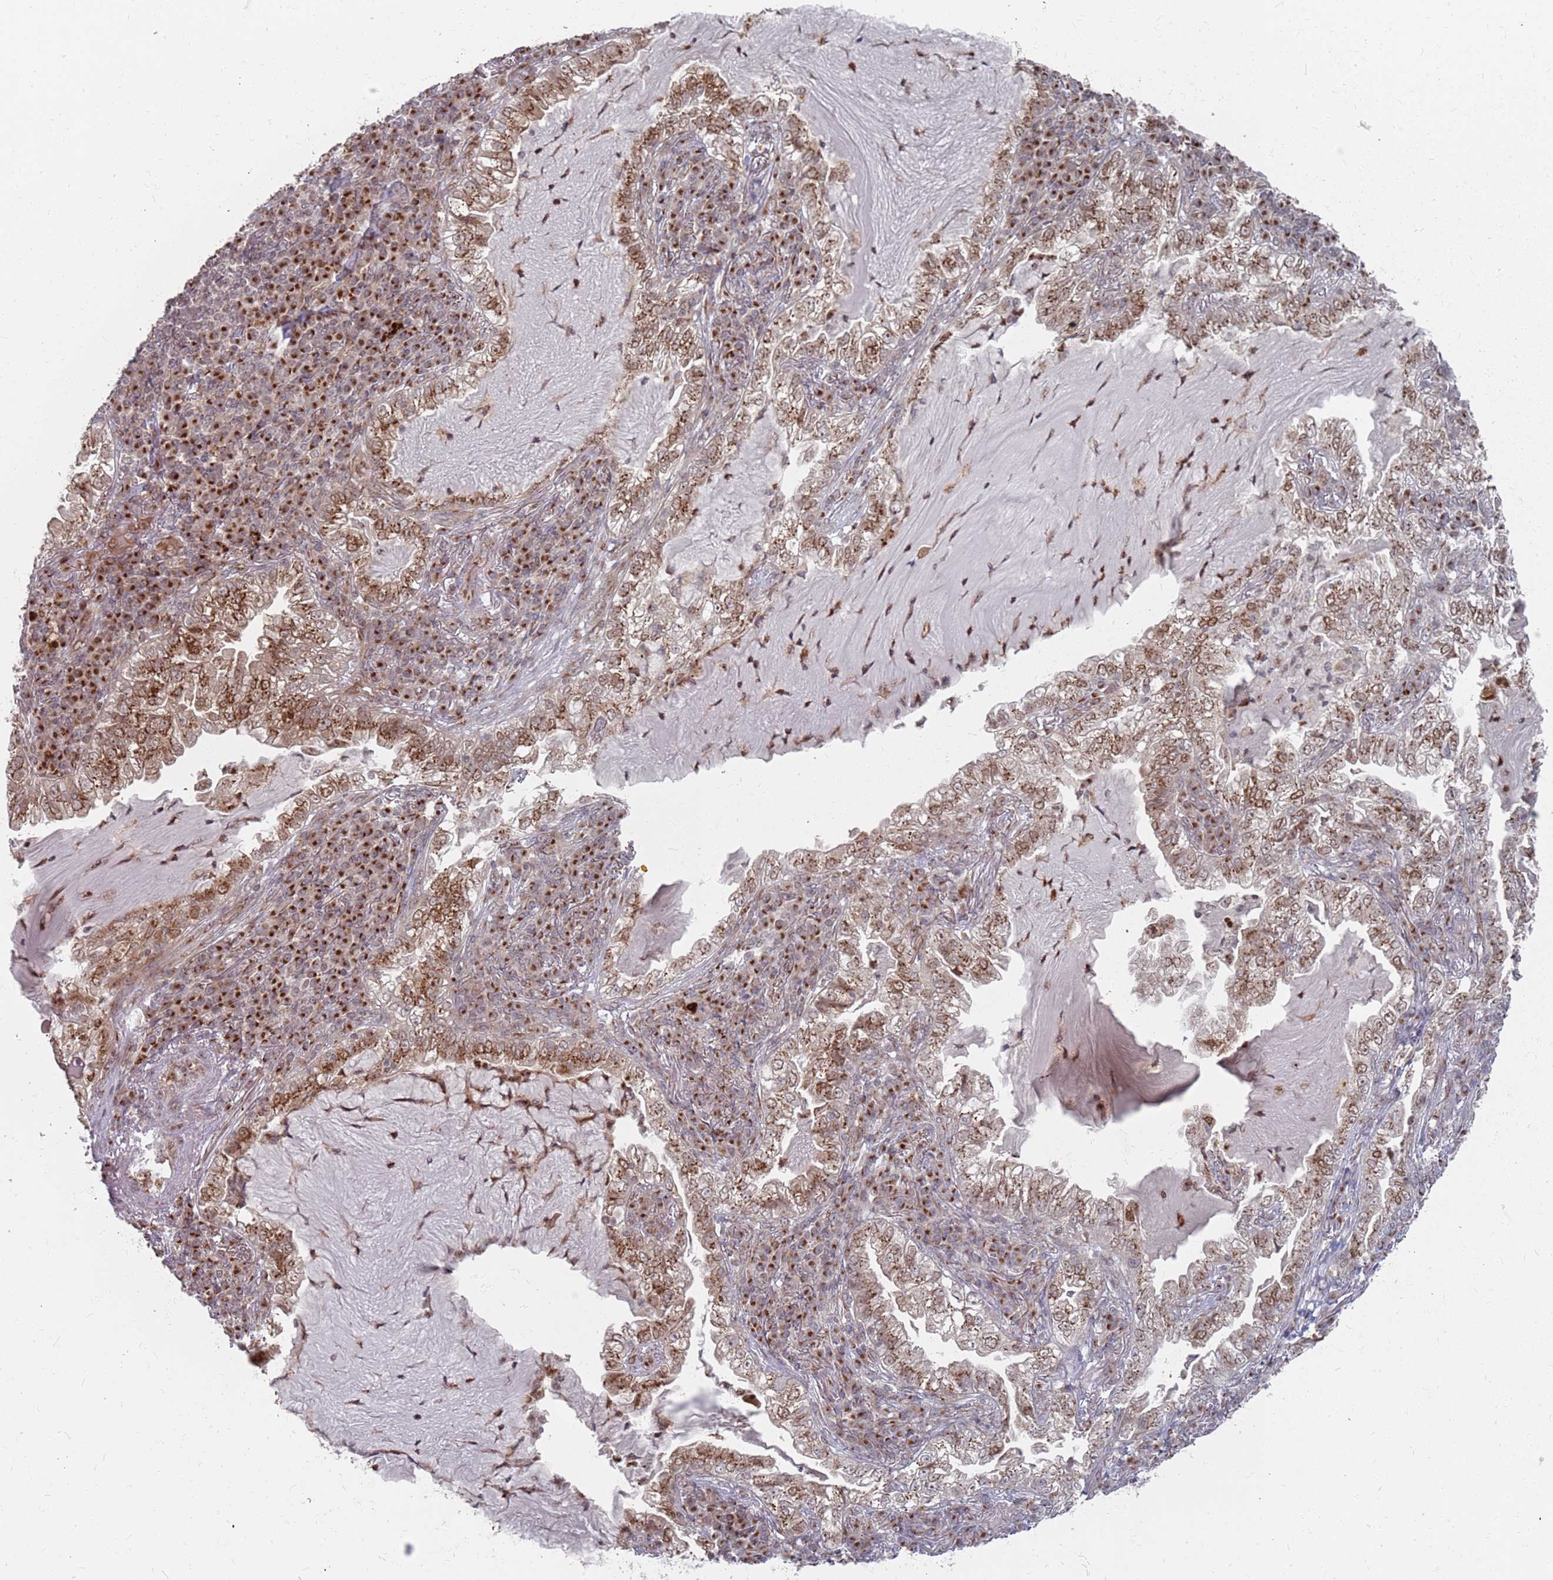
{"staining": {"intensity": "moderate", "quantity": ">75%", "location": "cytoplasmic/membranous"}, "tissue": "lung cancer", "cell_type": "Tumor cells", "image_type": "cancer", "snomed": [{"axis": "morphology", "description": "Adenocarcinoma, NOS"}, {"axis": "topography", "description": "Lung"}], "caption": "Lung cancer tissue shows moderate cytoplasmic/membranous positivity in approximately >75% of tumor cells, visualized by immunohistochemistry. (Brightfield microscopy of DAB IHC at high magnification).", "gene": "FMO4", "patient": {"sex": "female", "age": 73}}